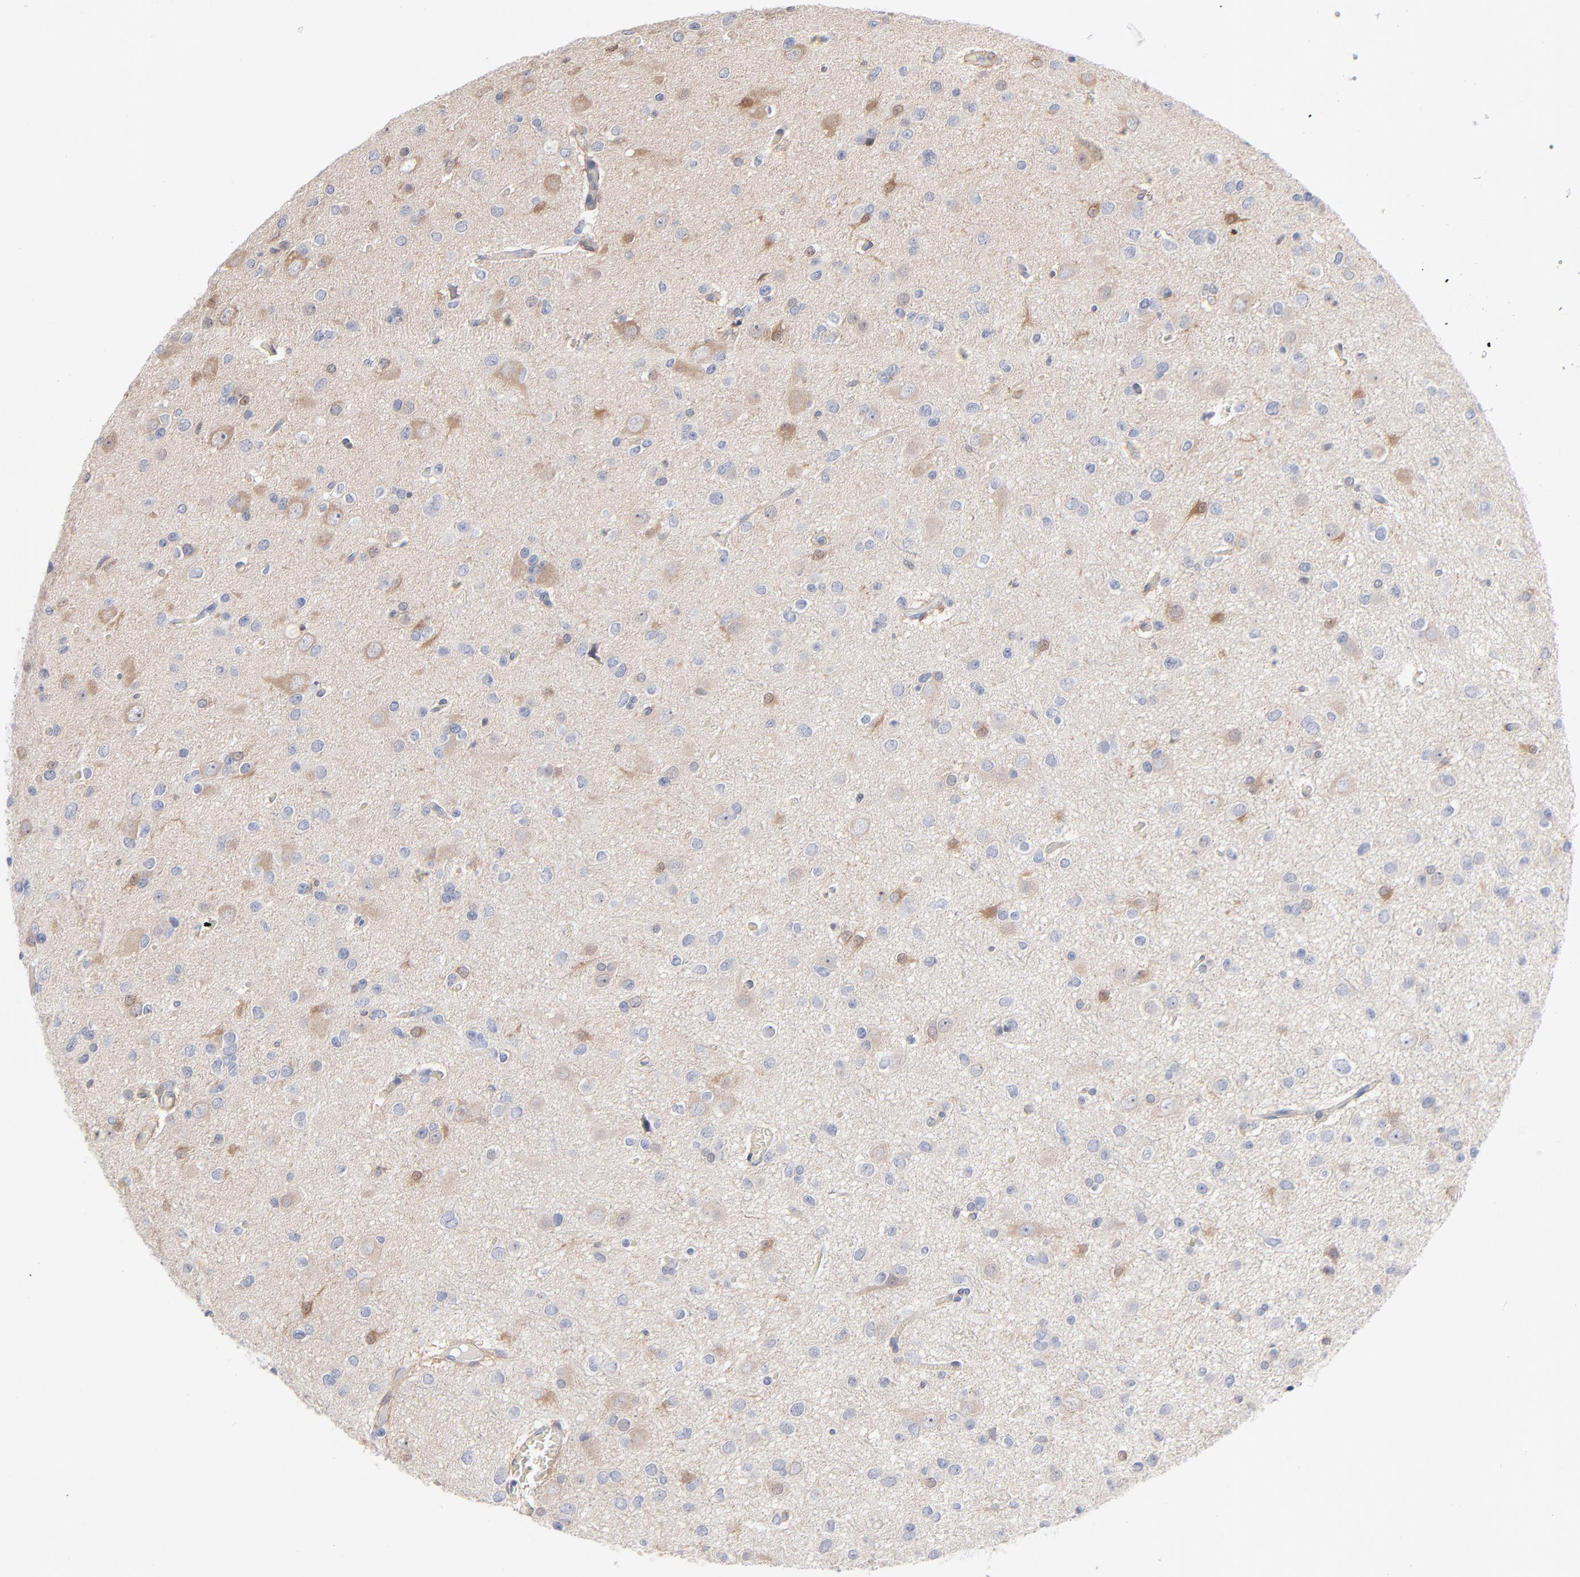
{"staining": {"intensity": "negative", "quantity": "none", "location": "none"}, "tissue": "glioma", "cell_type": "Tumor cells", "image_type": "cancer", "snomed": [{"axis": "morphology", "description": "Glioma, malignant, Low grade"}, {"axis": "topography", "description": "Brain"}], "caption": "High power microscopy histopathology image of an immunohistochemistry (IHC) micrograph of glioma, revealing no significant staining in tumor cells.", "gene": "ARRB1", "patient": {"sex": "male", "age": 42}}